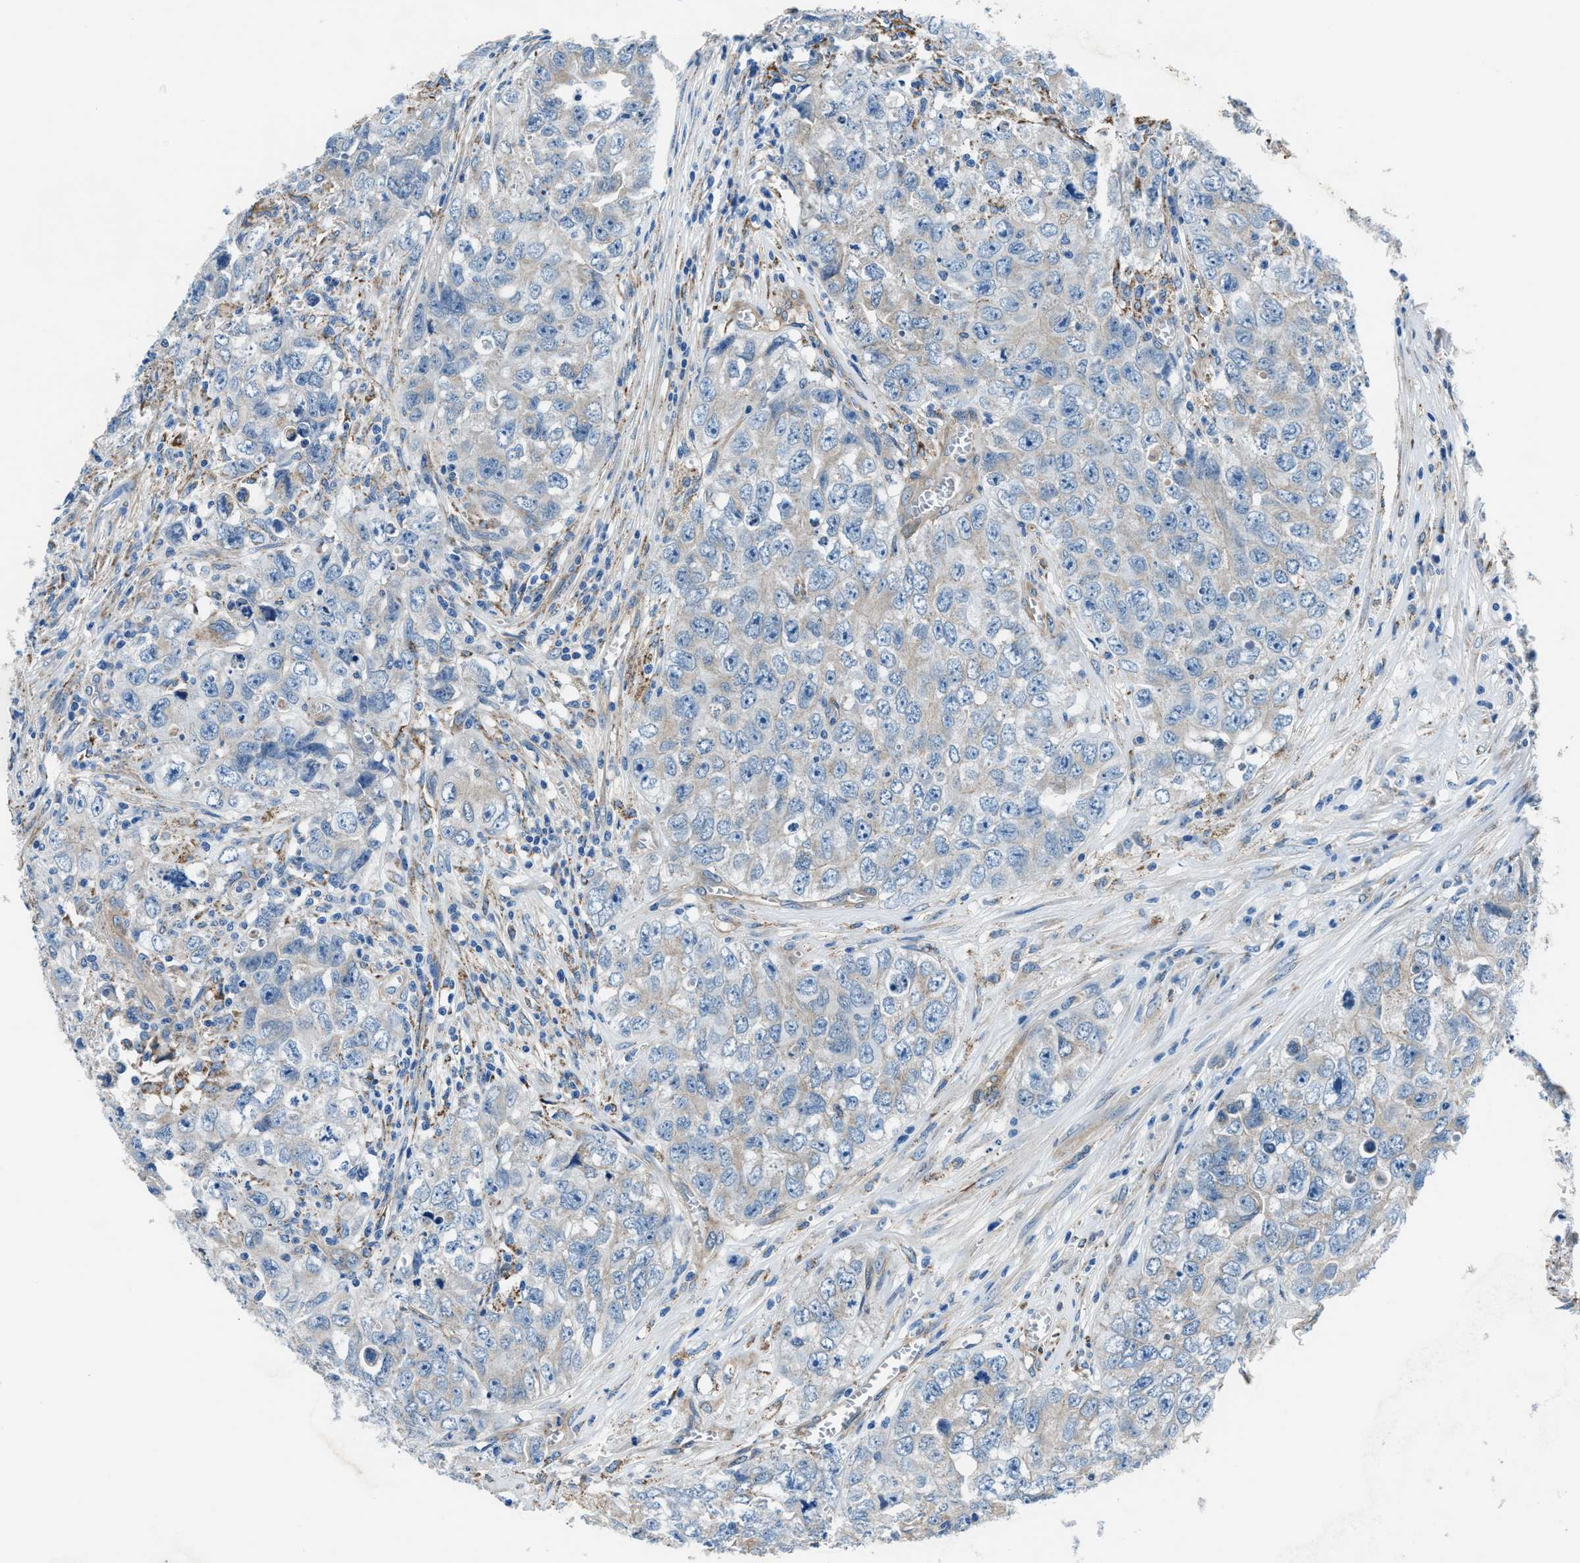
{"staining": {"intensity": "negative", "quantity": "none", "location": "none"}, "tissue": "testis cancer", "cell_type": "Tumor cells", "image_type": "cancer", "snomed": [{"axis": "morphology", "description": "Seminoma, NOS"}, {"axis": "morphology", "description": "Carcinoma, Embryonal, NOS"}, {"axis": "topography", "description": "Testis"}], "caption": "Immunohistochemistry (IHC) photomicrograph of neoplastic tissue: human embryonal carcinoma (testis) stained with DAB (3,3'-diaminobenzidine) displays no significant protein staining in tumor cells.", "gene": "PRTFDC1", "patient": {"sex": "male", "age": 43}}